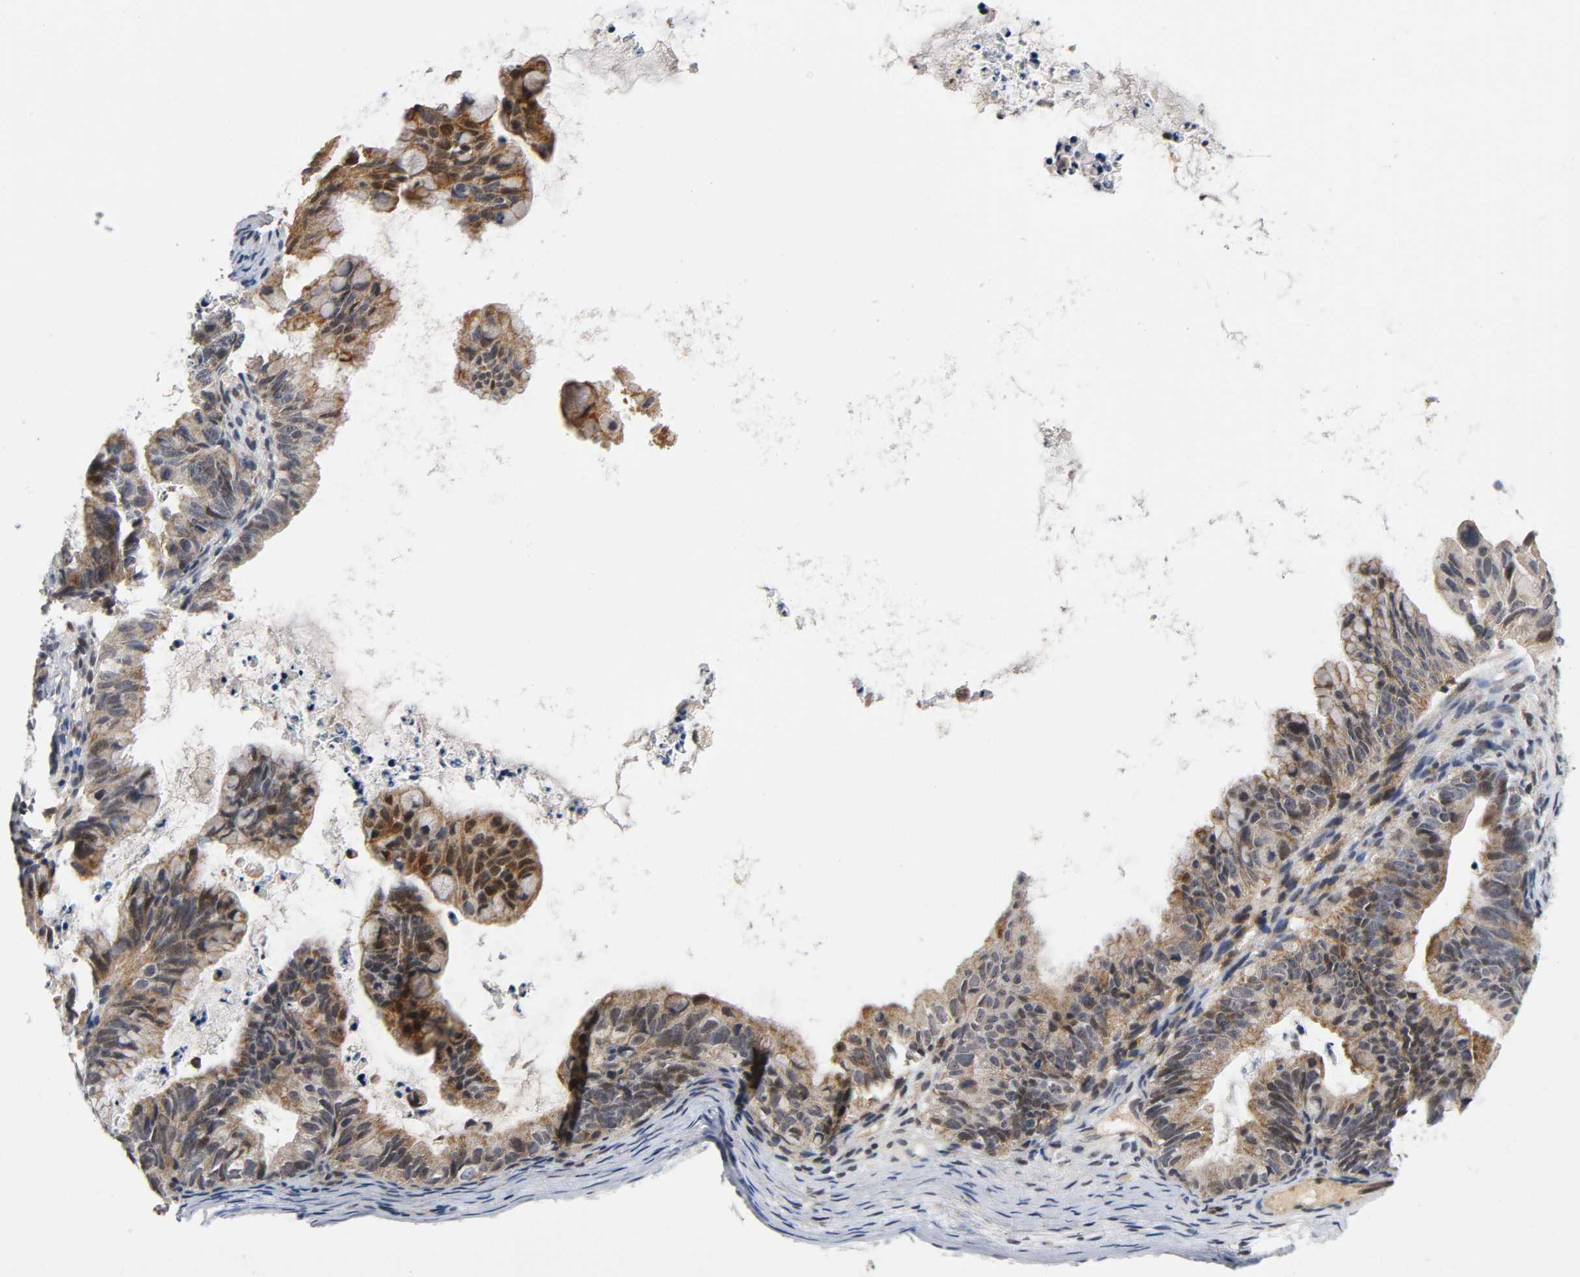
{"staining": {"intensity": "moderate", "quantity": ">75%", "location": "cytoplasmic/membranous"}, "tissue": "ovarian cancer", "cell_type": "Tumor cells", "image_type": "cancer", "snomed": [{"axis": "morphology", "description": "Cystadenocarcinoma, mucinous, NOS"}, {"axis": "topography", "description": "Ovary"}], "caption": "Immunohistochemistry (DAB) staining of human ovarian cancer (mucinous cystadenocarcinoma) reveals moderate cytoplasmic/membranous protein staining in about >75% of tumor cells. (Stains: DAB in brown, nuclei in blue, Microscopy: brightfield microscopy at high magnification).", "gene": "NRP1", "patient": {"sex": "female", "age": 36}}